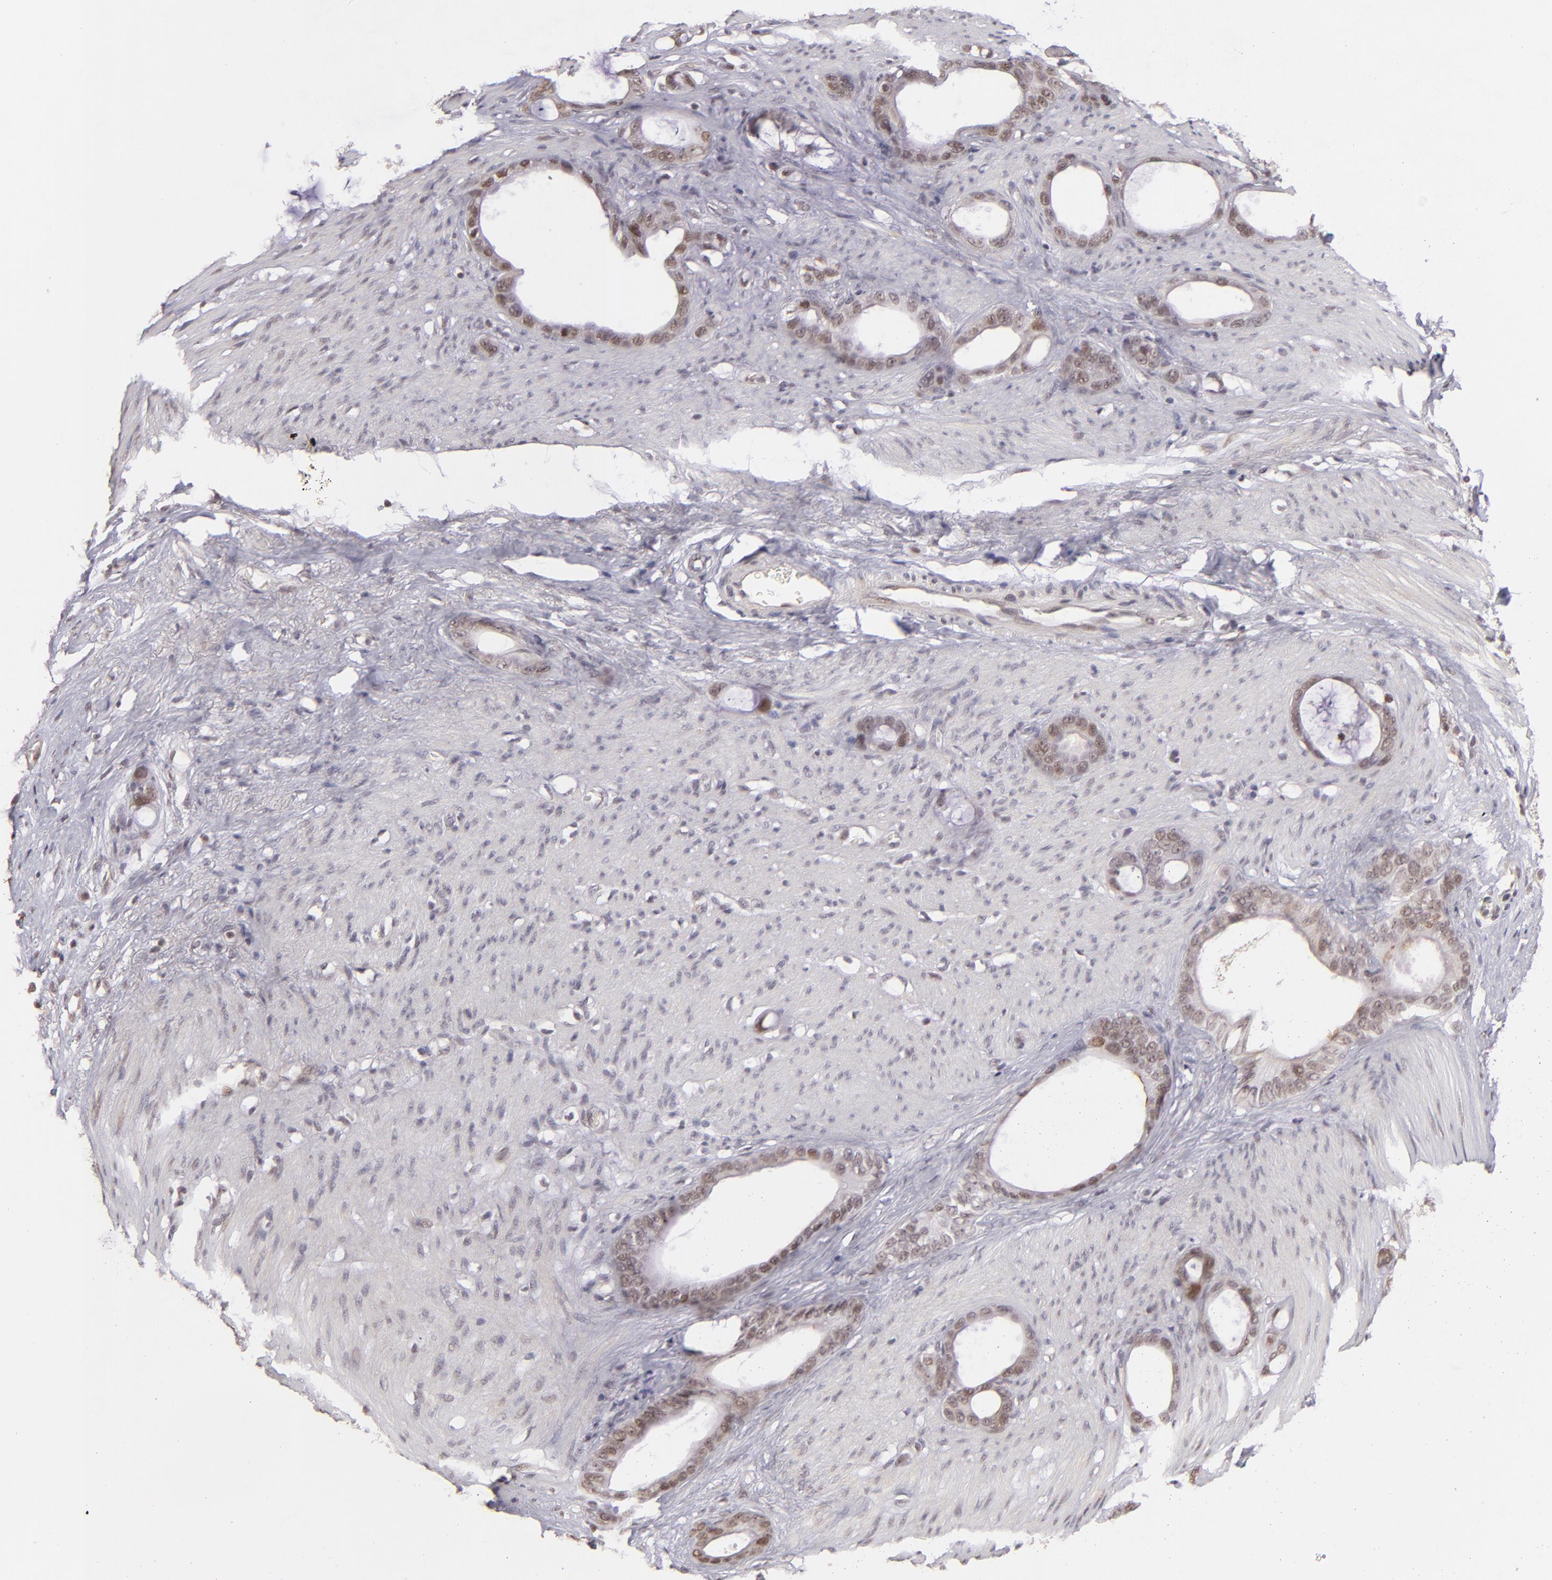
{"staining": {"intensity": "moderate", "quantity": "25%-75%", "location": "nuclear"}, "tissue": "stomach cancer", "cell_type": "Tumor cells", "image_type": "cancer", "snomed": [{"axis": "morphology", "description": "Adenocarcinoma, NOS"}, {"axis": "topography", "description": "Stomach"}], "caption": "The histopathology image shows a brown stain indicating the presence of a protein in the nuclear of tumor cells in stomach cancer (adenocarcinoma).", "gene": "RARB", "patient": {"sex": "female", "age": 75}}